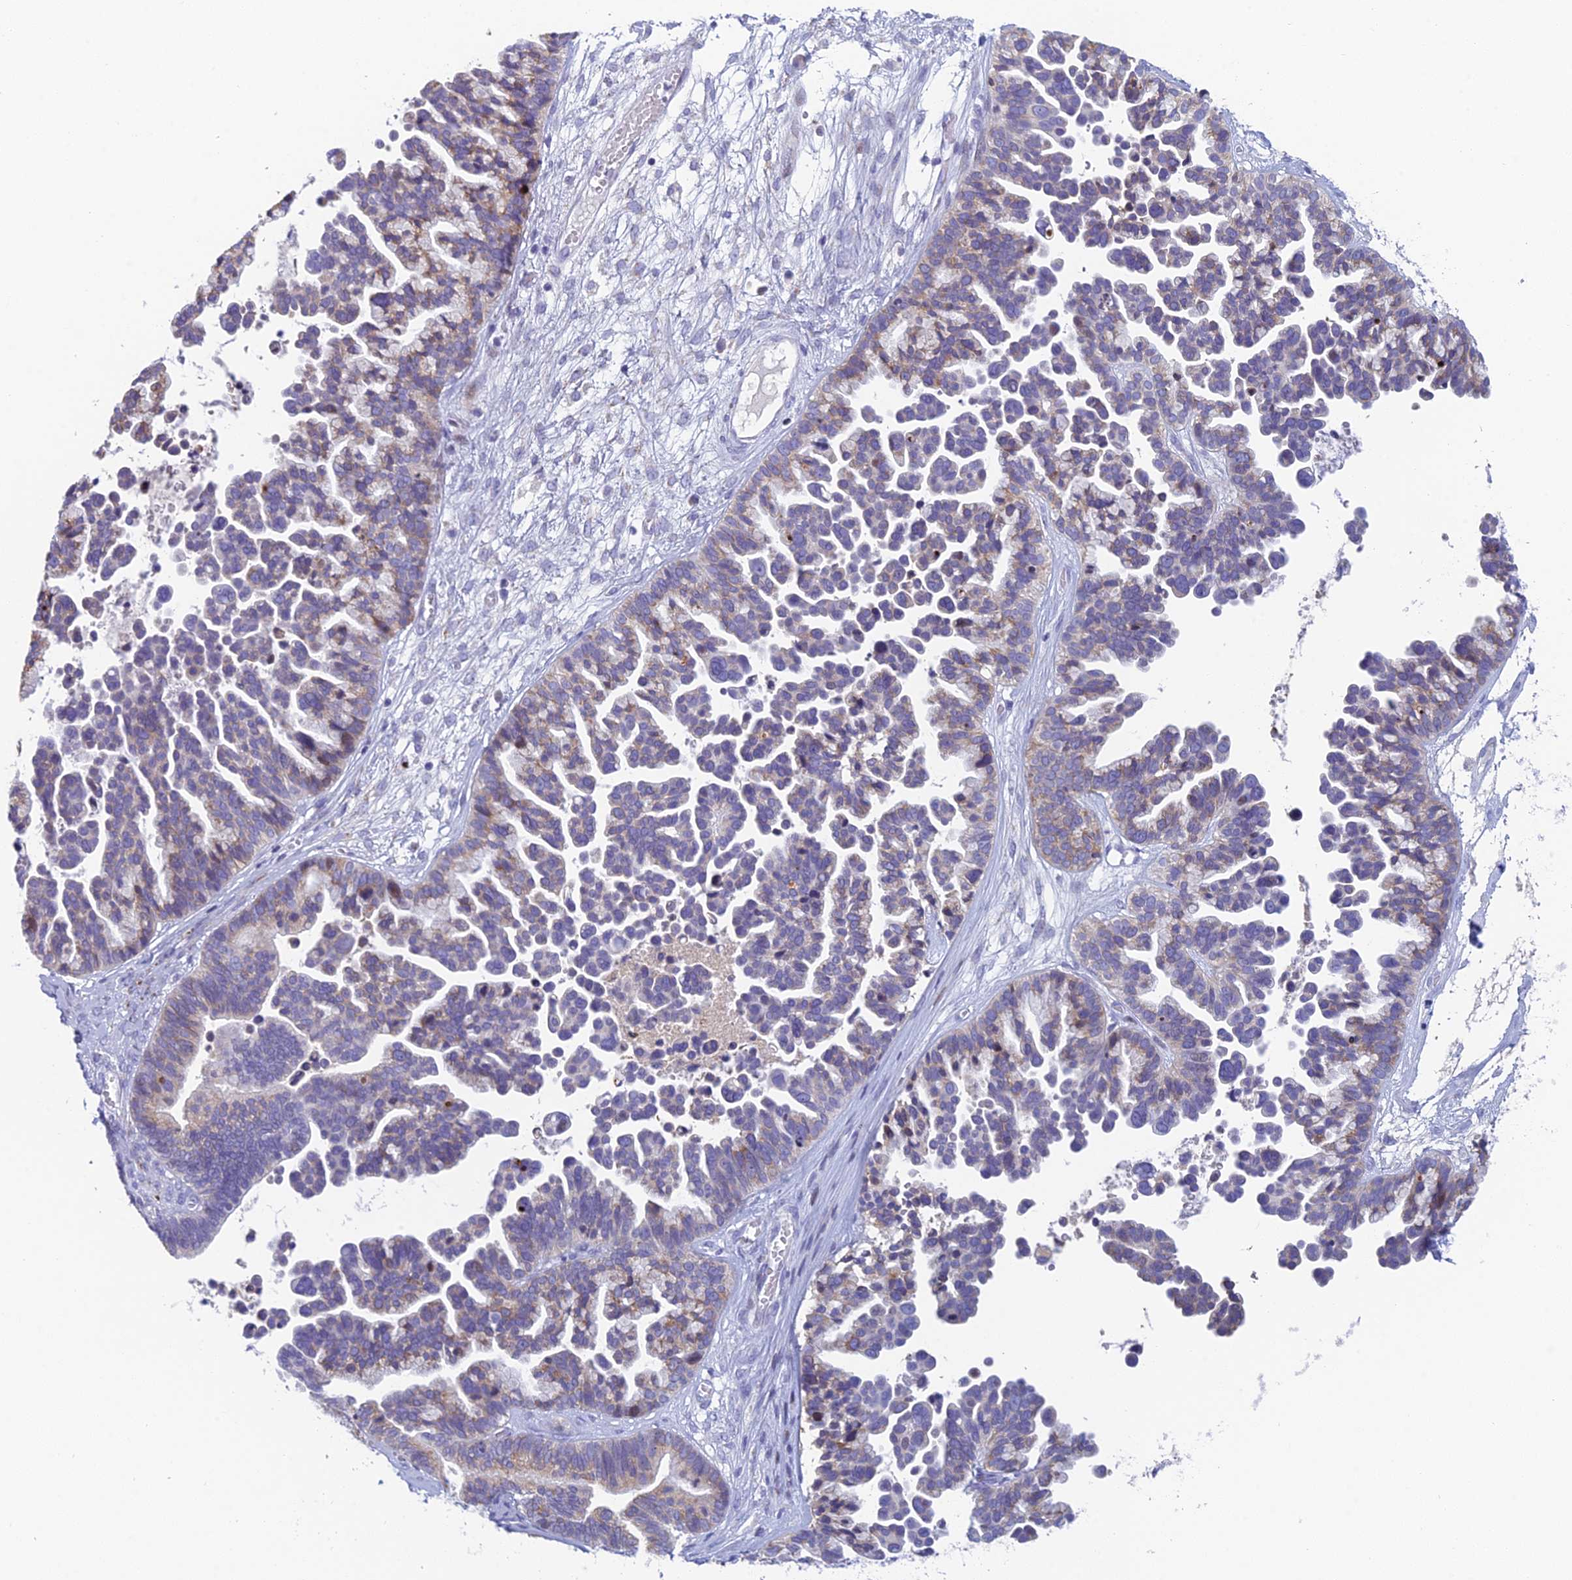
{"staining": {"intensity": "weak", "quantity": "25%-75%", "location": "cytoplasmic/membranous"}, "tissue": "ovarian cancer", "cell_type": "Tumor cells", "image_type": "cancer", "snomed": [{"axis": "morphology", "description": "Cystadenocarcinoma, serous, NOS"}, {"axis": "topography", "description": "Ovary"}], "caption": "Brown immunohistochemical staining in ovarian cancer (serous cystadenocarcinoma) demonstrates weak cytoplasmic/membranous expression in about 25%-75% of tumor cells.", "gene": "REXO5", "patient": {"sex": "female", "age": 56}}